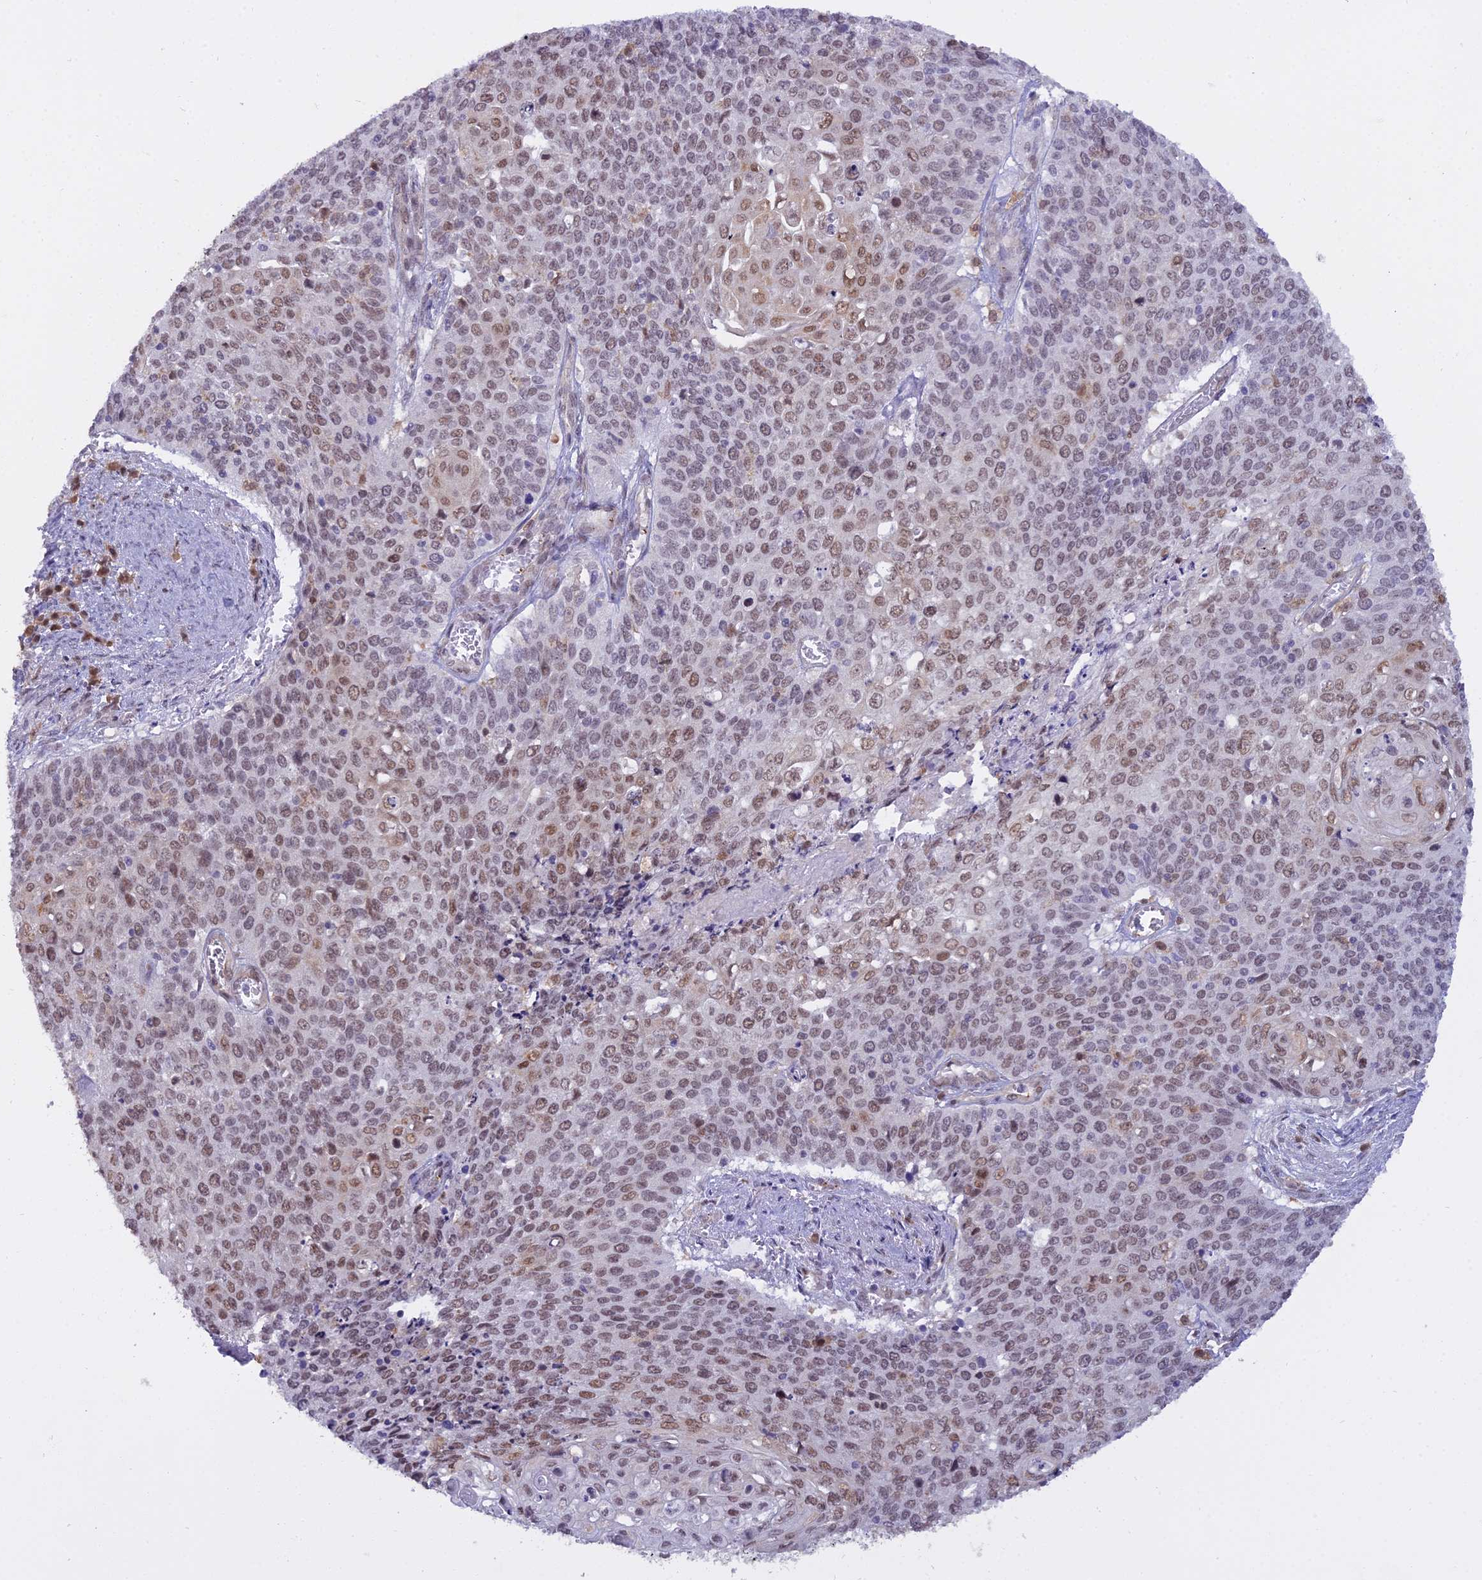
{"staining": {"intensity": "moderate", "quantity": "25%-75%", "location": "nuclear"}, "tissue": "cervical cancer", "cell_type": "Tumor cells", "image_type": "cancer", "snomed": [{"axis": "morphology", "description": "Squamous cell carcinoma, NOS"}, {"axis": "topography", "description": "Cervix"}], "caption": "This image exhibits IHC staining of human cervical squamous cell carcinoma, with medium moderate nuclear staining in about 25%-75% of tumor cells.", "gene": "BLNK", "patient": {"sex": "female", "age": 39}}